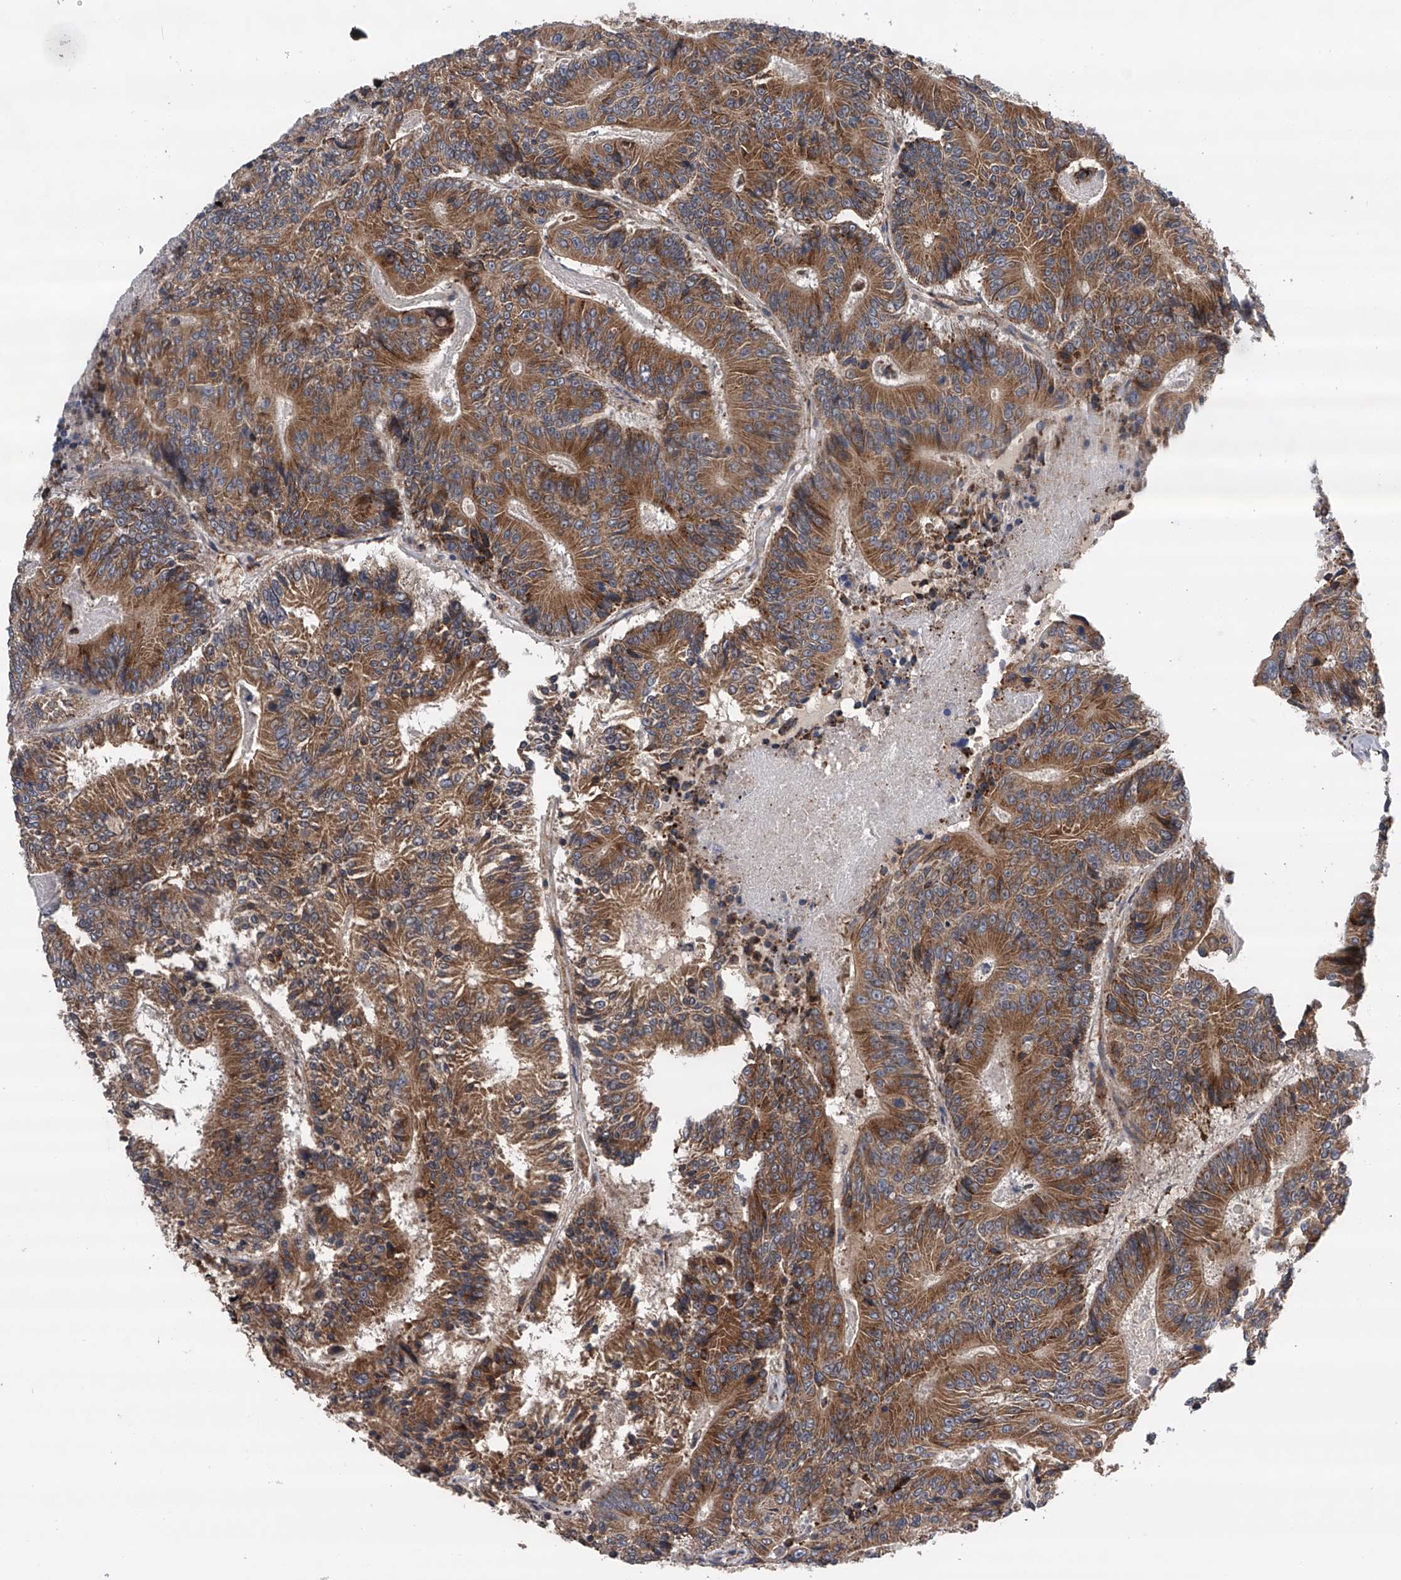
{"staining": {"intensity": "moderate", "quantity": ">75%", "location": "cytoplasmic/membranous"}, "tissue": "colorectal cancer", "cell_type": "Tumor cells", "image_type": "cancer", "snomed": [{"axis": "morphology", "description": "Adenocarcinoma, NOS"}, {"axis": "topography", "description": "Colon"}], "caption": "Immunohistochemical staining of human adenocarcinoma (colorectal) shows moderate cytoplasmic/membranous protein positivity in approximately >75% of tumor cells. (brown staining indicates protein expression, while blue staining denotes nuclei).", "gene": "SPOCK1", "patient": {"sex": "male", "age": 83}}